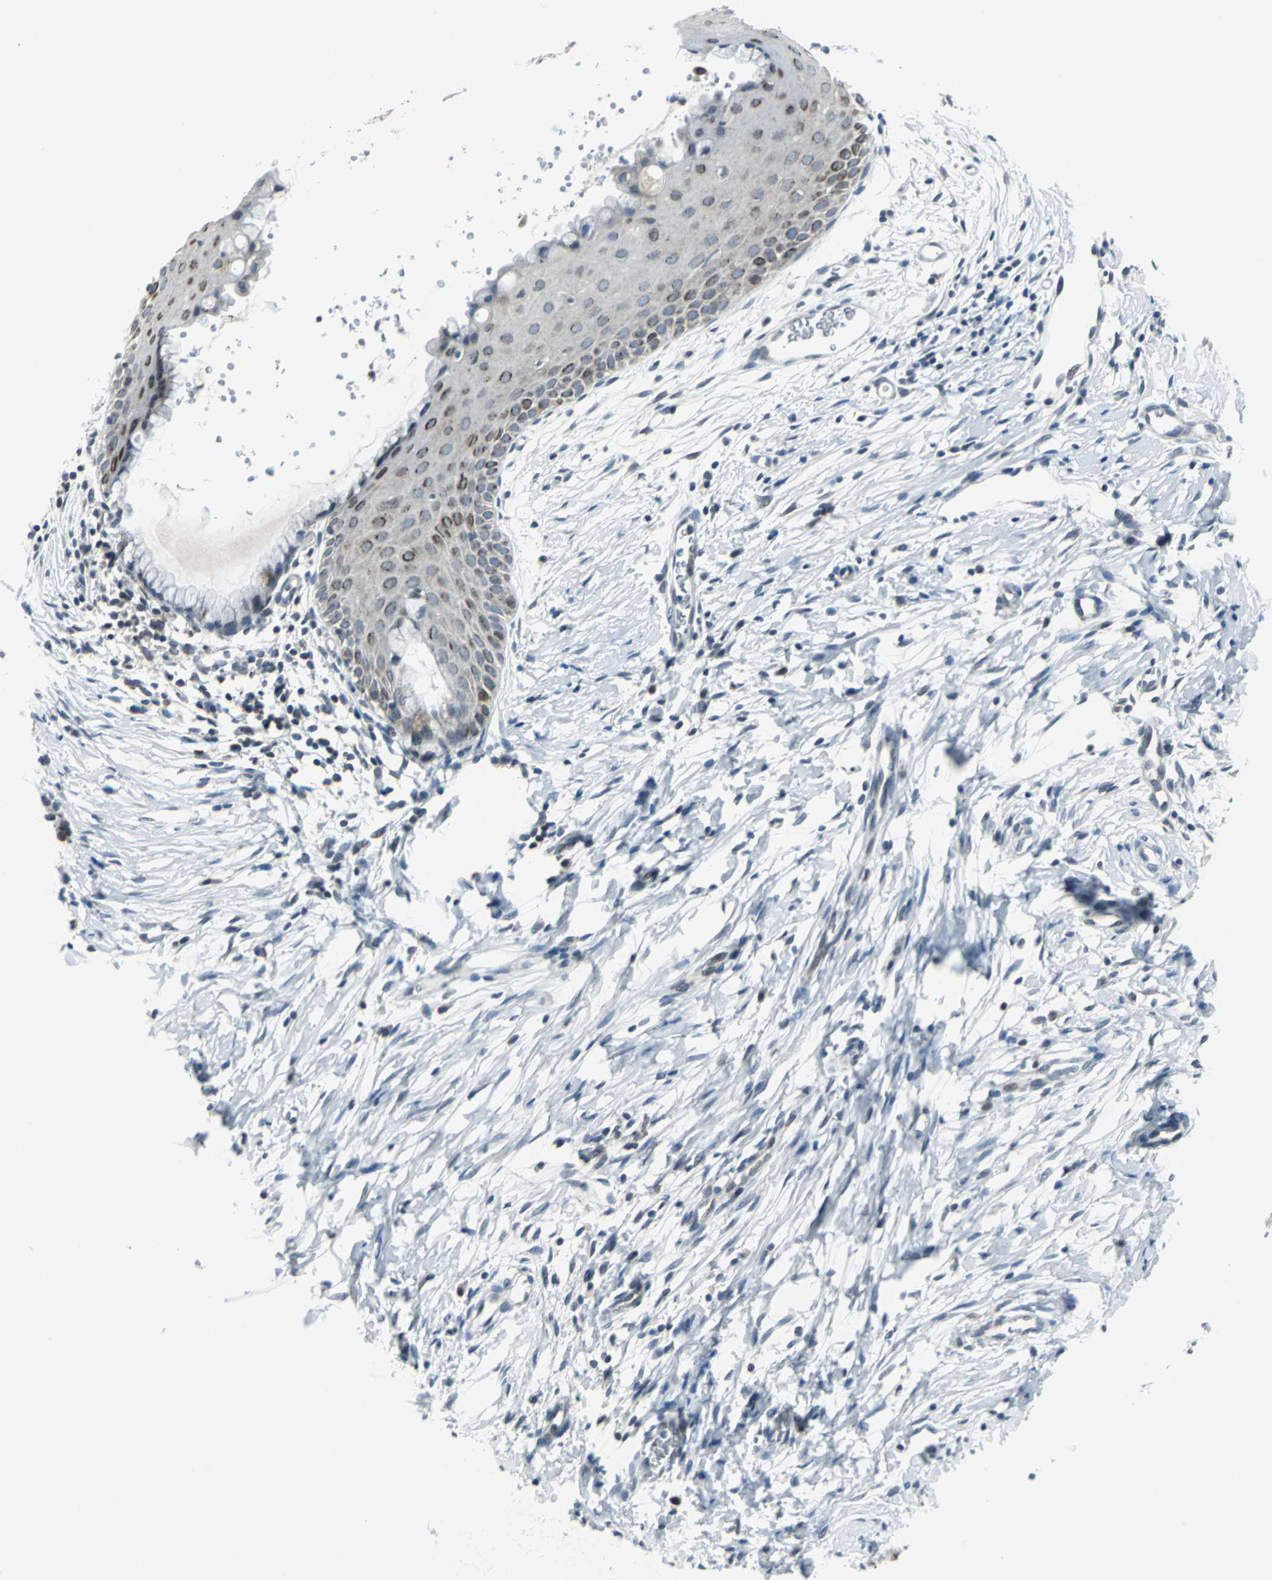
{"staining": {"intensity": "weak", "quantity": "25%-75%", "location": "cytoplasmic/membranous"}, "tissue": "cervix", "cell_type": "Glandular cells", "image_type": "normal", "snomed": [{"axis": "morphology", "description": "Normal tissue, NOS"}, {"axis": "topography", "description": "Cervix"}], "caption": "Immunohistochemical staining of unremarkable cervix demonstrates 25%-75% levels of weak cytoplasmic/membranous protein positivity in about 25%-75% of glandular cells.", "gene": "SNUPN", "patient": {"sex": "female", "age": 39}}